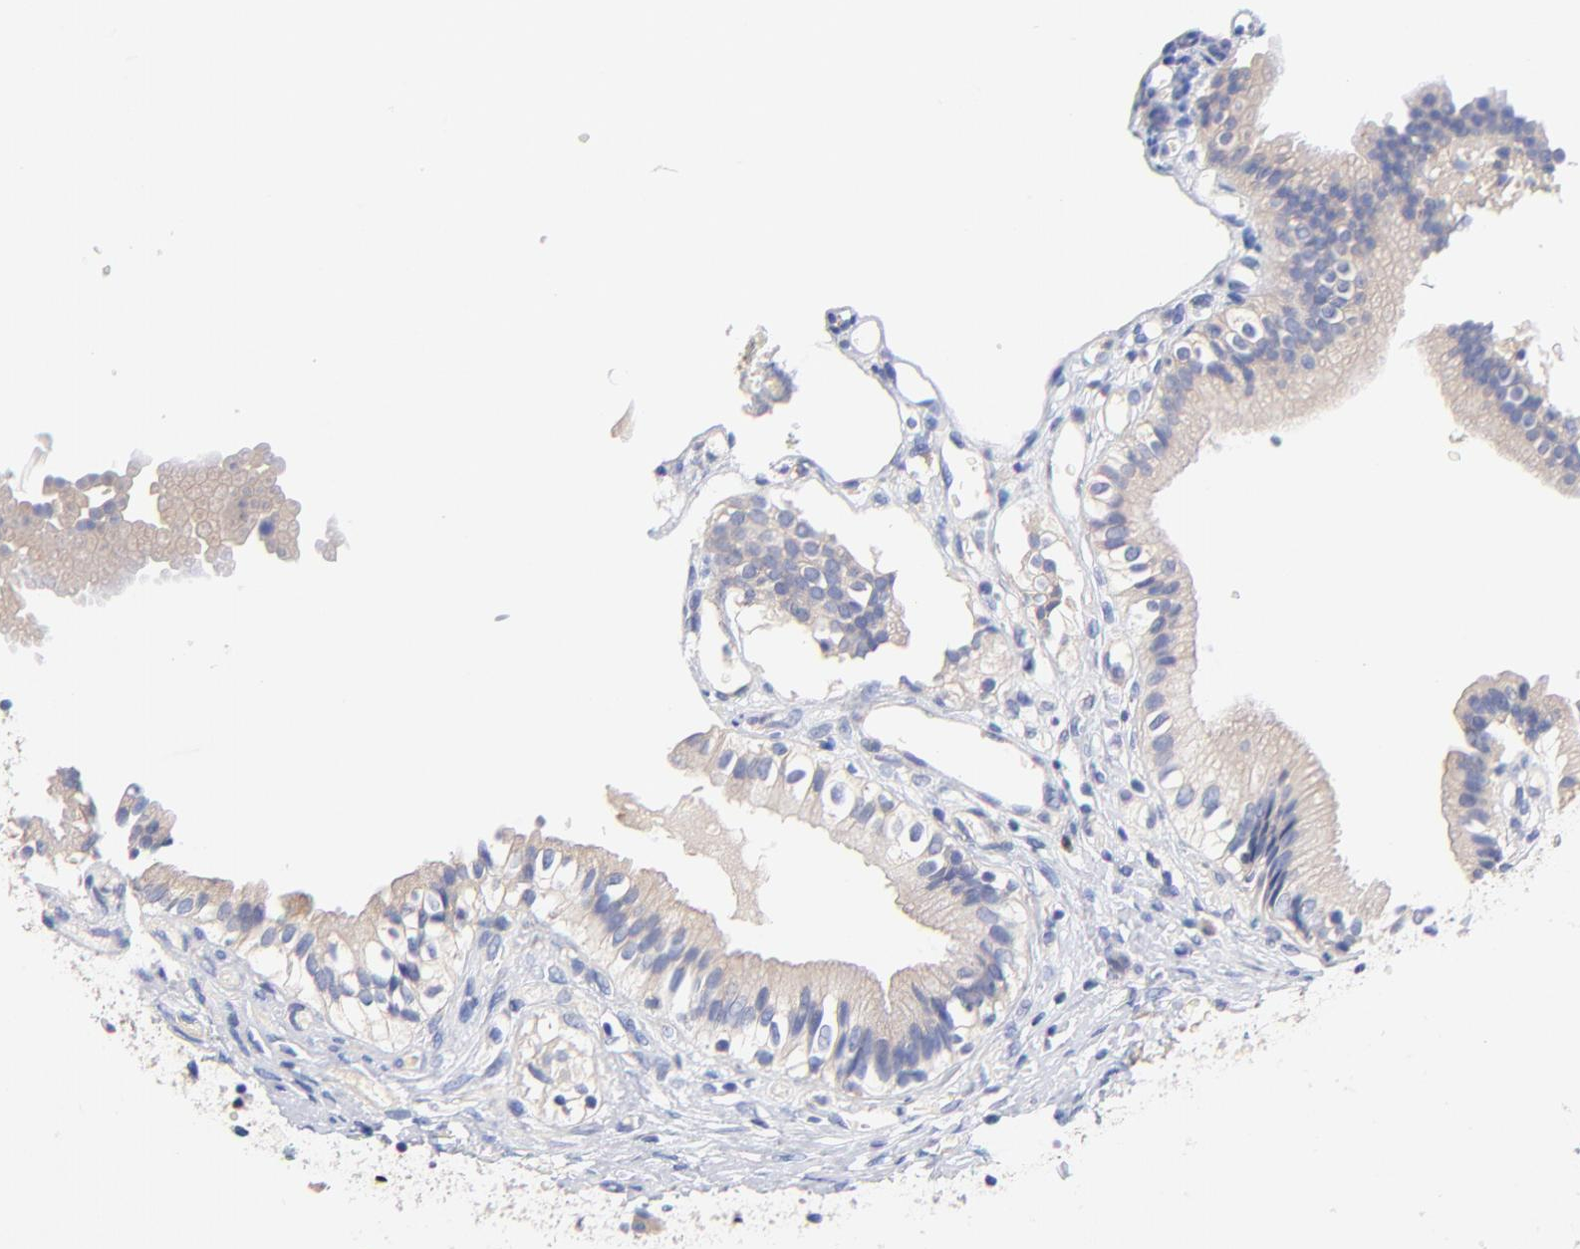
{"staining": {"intensity": "weak", "quantity": ">75%", "location": "cytoplasmic/membranous"}, "tissue": "gallbladder", "cell_type": "Glandular cells", "image_type": "normal", "snomed": [{"axis": "morphology", "description": "Normal tissue, NOS"}, {"axis": "topography", "description": "Gallbladder"}], "caption": "Immunohistochemical staining of unremarkable human gallbladder shows >75% levels of weak cytoplasmic/membranous protein staining in about >75% of glandular cells.", "gene": "TNFRSF13C", "patient": {"sex": "male", "age": 65}}